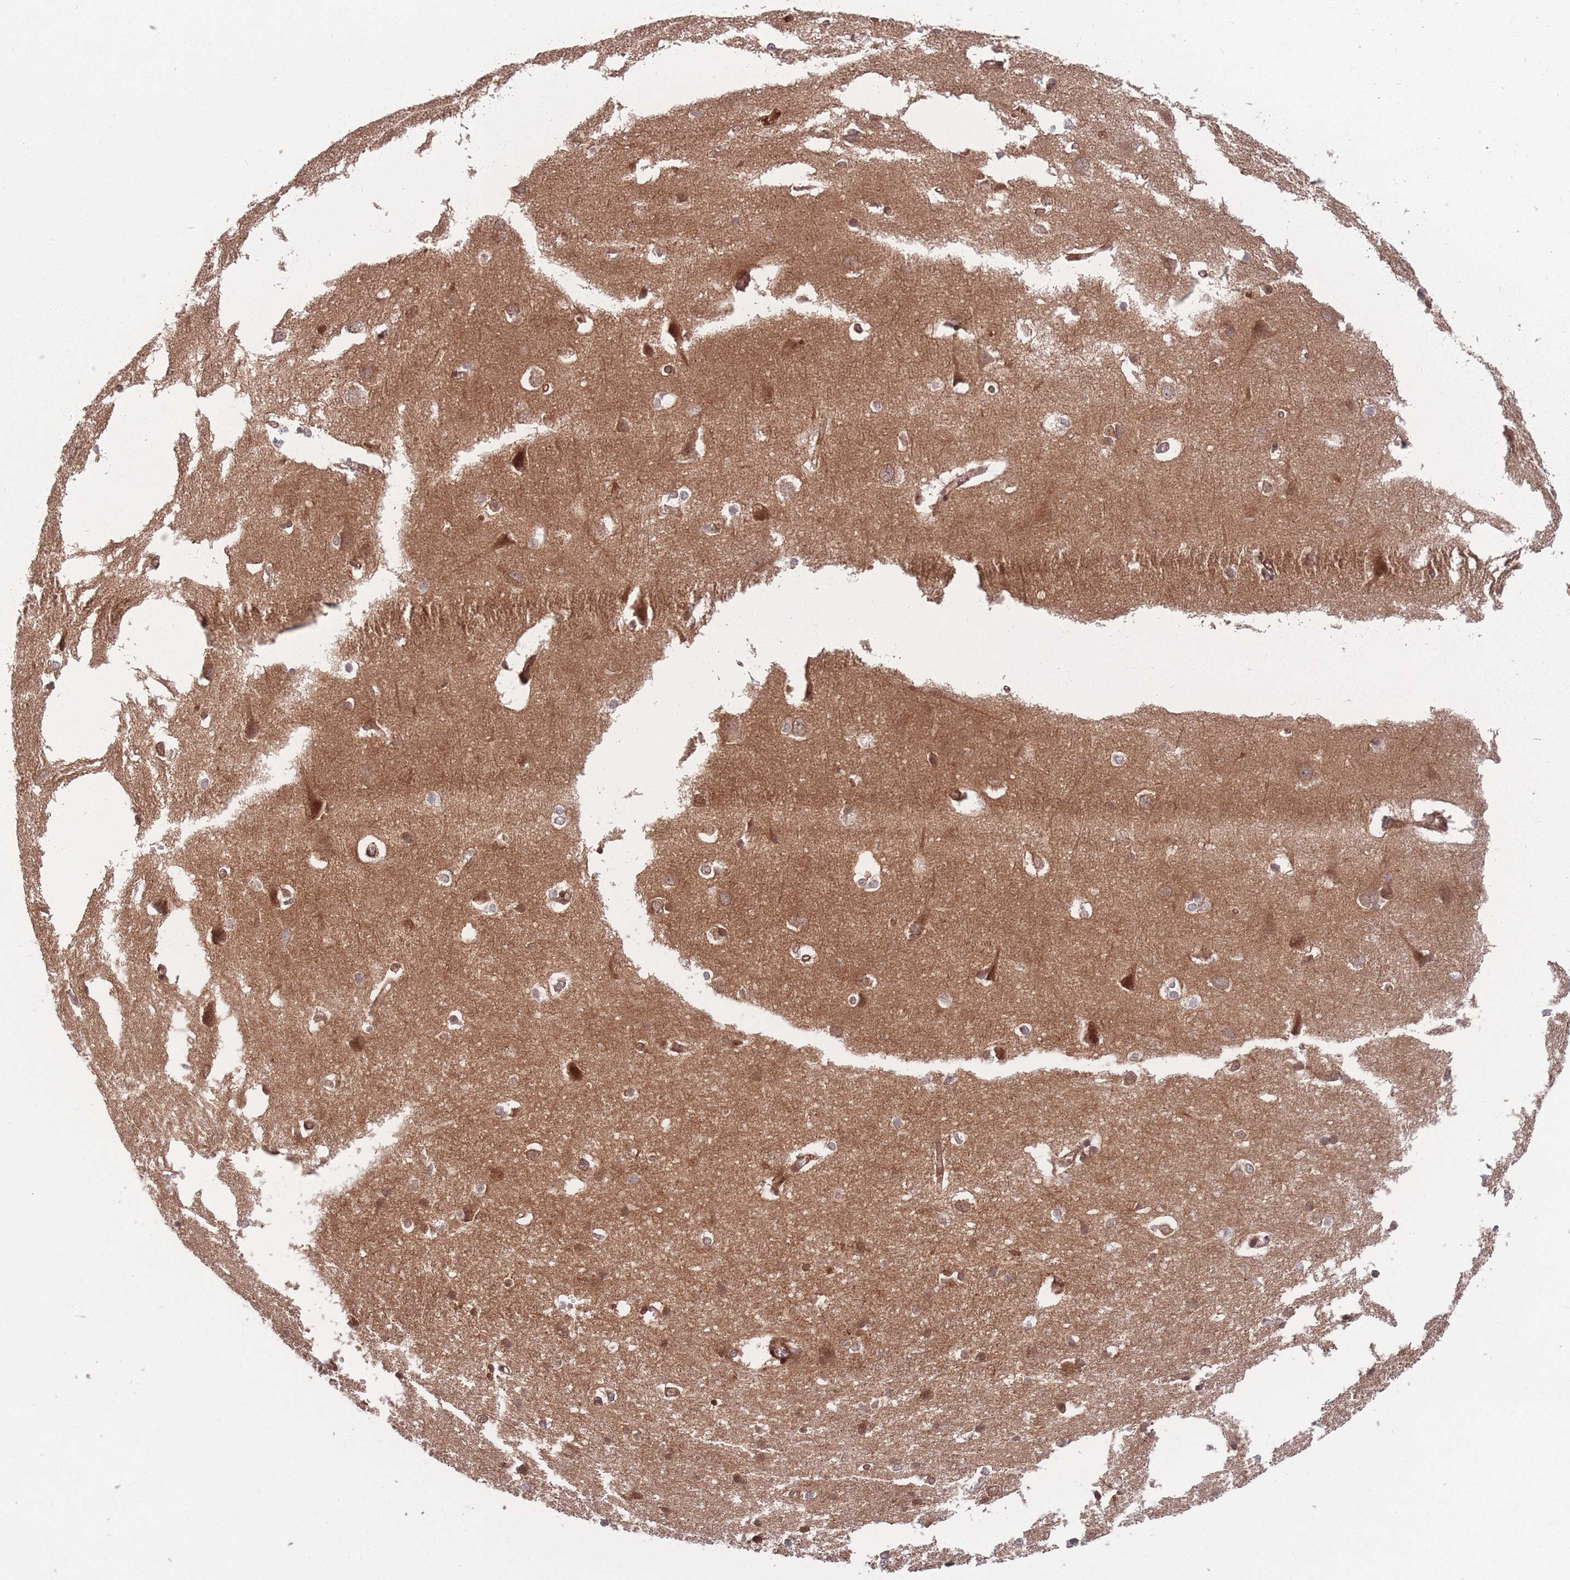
{"staining": {"intensity": "moderate", "quantity": ">75%", "location": "cytoplasmic/membranous"}, "tissue": "cerebral cortex", "cell_type": "Endothelial cells", "image_type": "normal", "snomed": [{"axis": "morphology", "description": "Normal tissue, NOS"}, {"axis": "topography", "description": "Cerebral cortex"}], "caption": "A brown stain shows moderate cytoplasmic/membranous positivity of a protein in endothelial cells of benign cerebral cortex.", "gene": "PODXL2", "patient": {"sex": "male", "age": 37}}